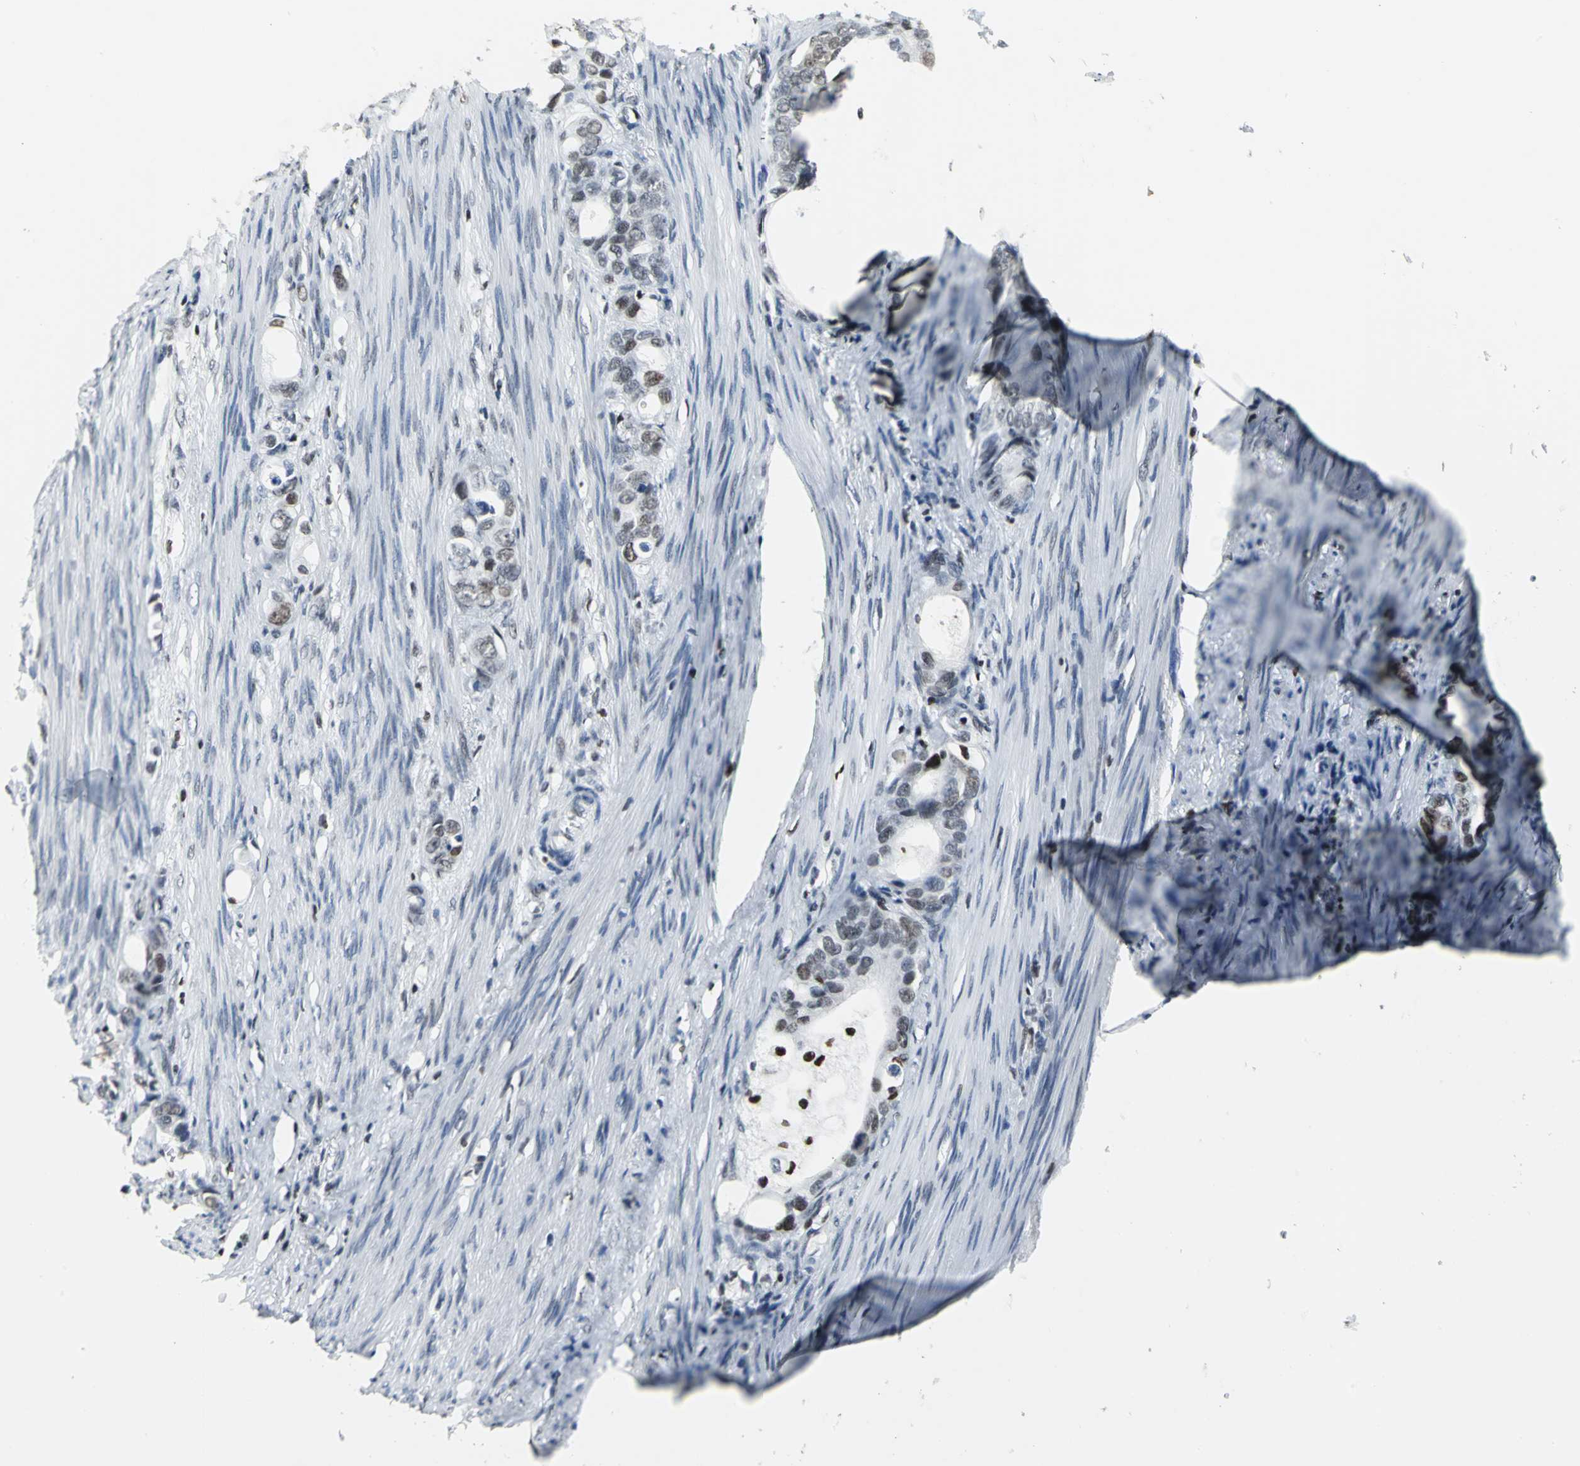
{"staining": {"intensity": "moderate", "quantity": "25%-75%", "location": "nuclear"}, "tissue": "stomach cancer", "cell_type": "Tumor cells", "image_type": "cancer", "snomed": [{"axis": "morphology", "description": "Adenocarcinoma, NOS"}, {"axis": "topography", "description": "Stomach"}], "caption": "Immunohistochemistry (IHC) (DAB) staining of human adenocarcinoma (stomach) reveals moderate nuclear protein expression in about 25%-75% of tumor cells. (Stains: DAB in brown, nuclei in blue, Microscopy: brightfield microscopy at high magnification).", "gene": "HNRNPD", "patient": {"sex": "female", "age": 75}}